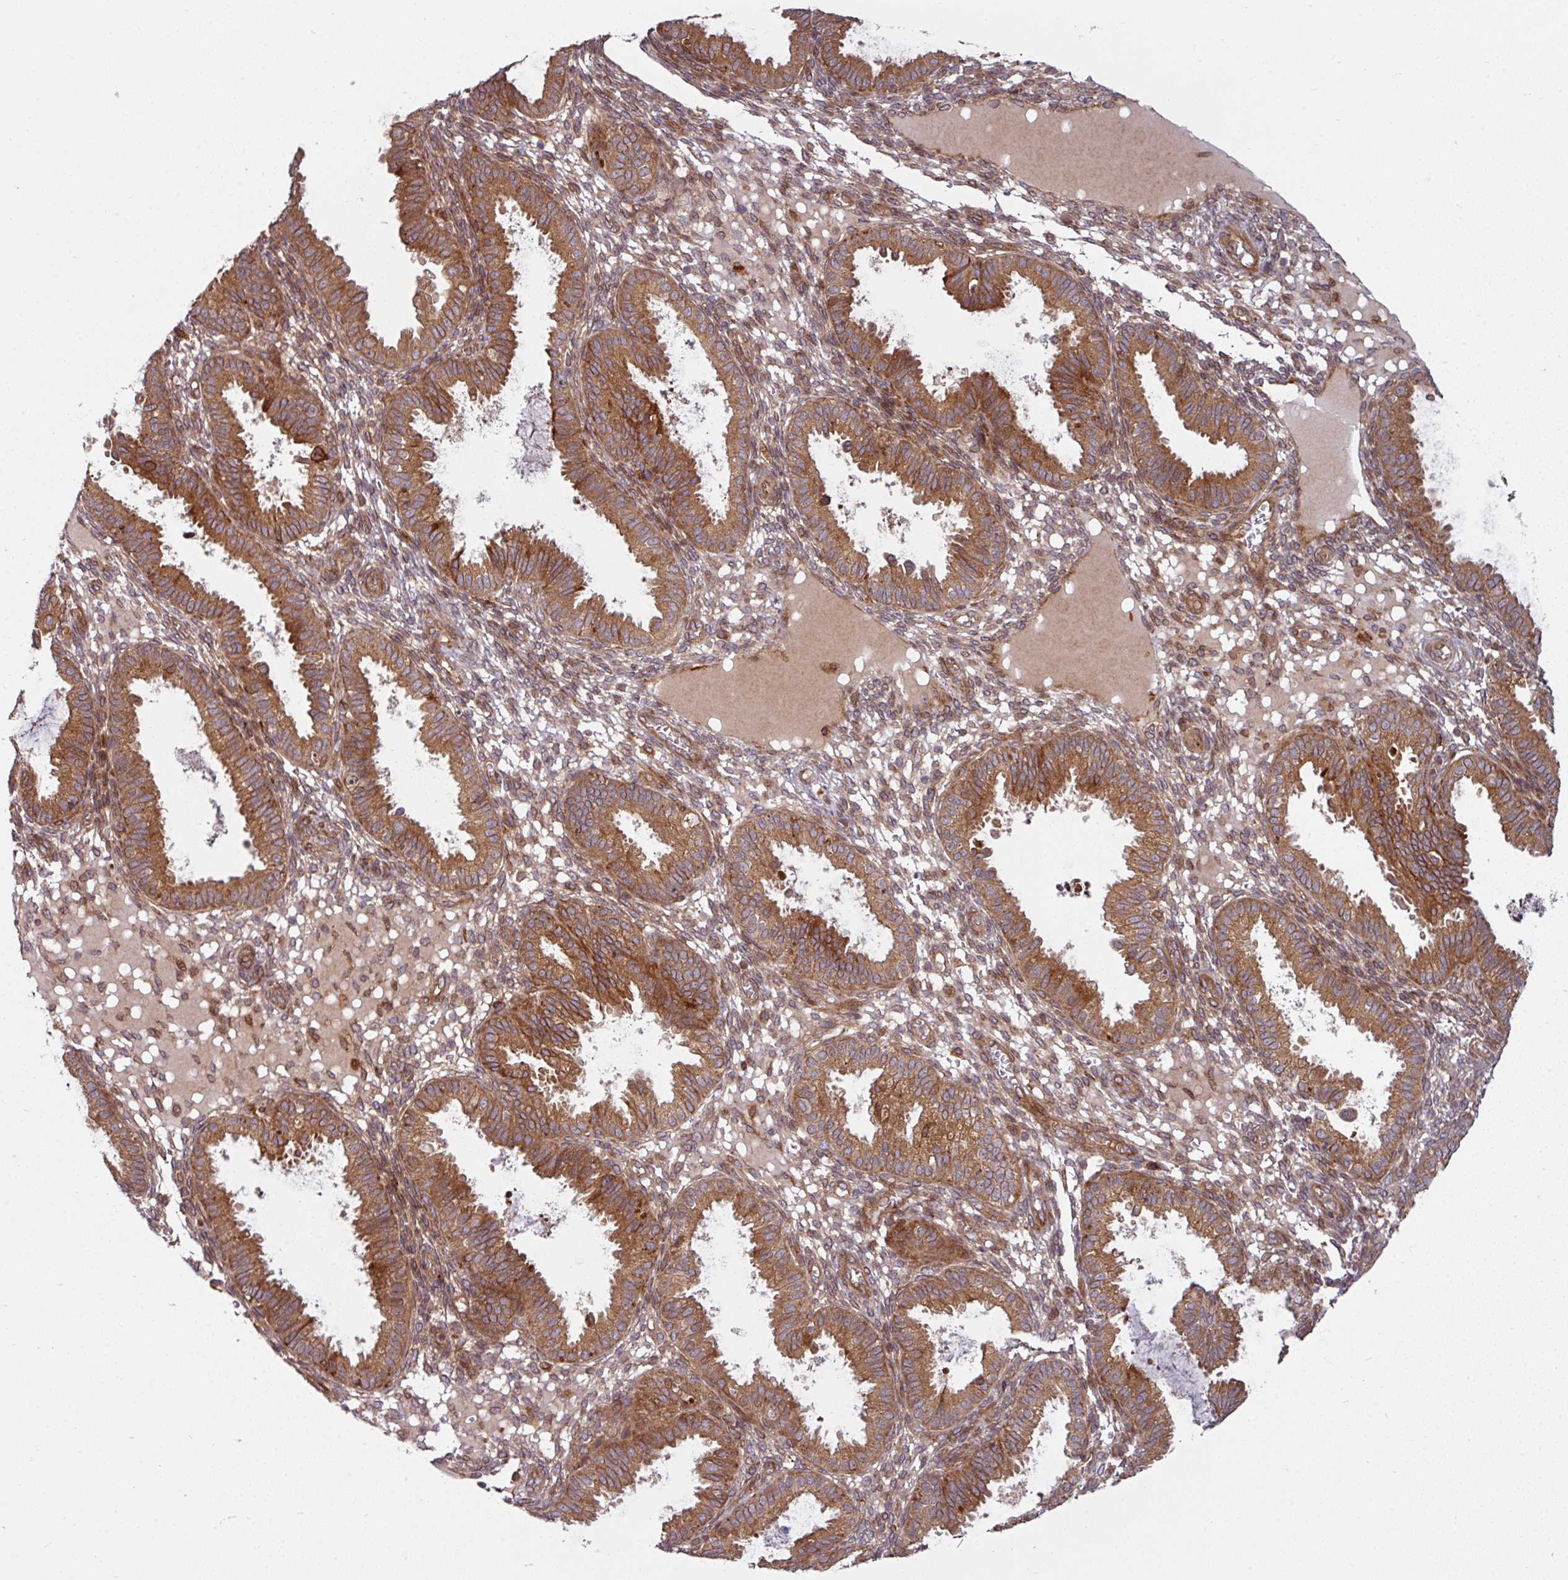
{"staining": {"intensity": "moderate", "quantity": "25%-75%", "location": "cytoplasmic/membranous"}, "tissue": "endometrium", "cell_type": "Cells in endometrial stroma", "image_type": "normal", "snomed": [{"axis": "morphology", "description": "Normal tissue, NOS"}, {"axis": "topography", "description": "Endometrium"}], "caption": "Endometrium stained for a protein reveals moderate cytoplasmic/membranous positivity in cells in endometrial stroma. (Brightfield microscopy of DAB IHC at high magnification).", "gene": "RAB5A", "patient": {"sex": "female", "age": 33}}